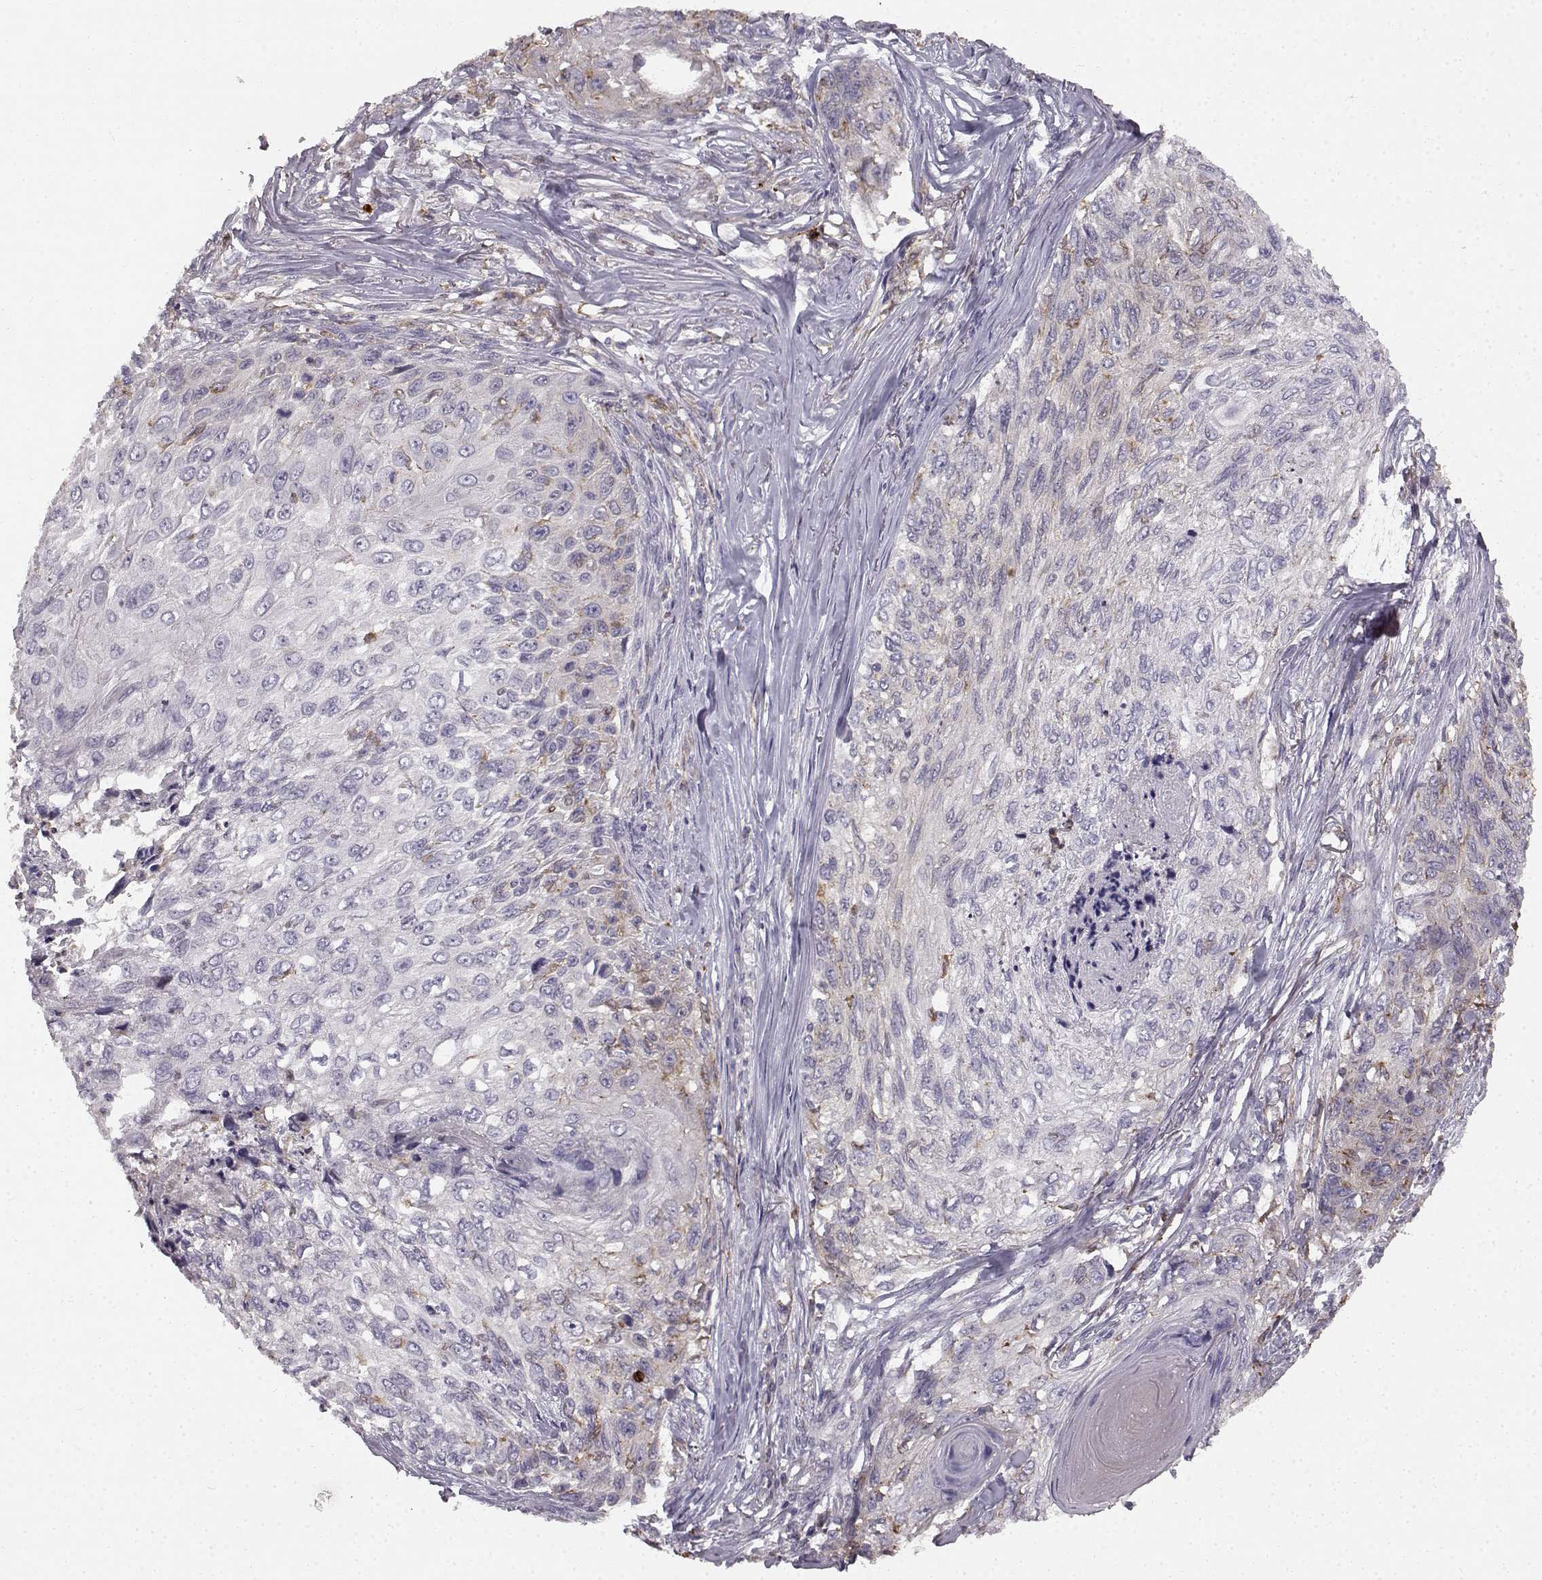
{"staining": {"intensity": "negative", "quantity": "none", "location": "none"}, "tissue": "skin cancer", "cell_type": "Tumor cells", "image_type": "cancer", "snomed": [{"axis": "morphology", "description": "Squamous cell carcinoma, NOS"}, {"axis": "topography", "description": "Skin"}], "caption": "The micrograph displays no staining of tumor cells in squamous cell carcinoma (skin).", "gene": "SPAG17", "patient": {"sex": "male", "age": 92}}